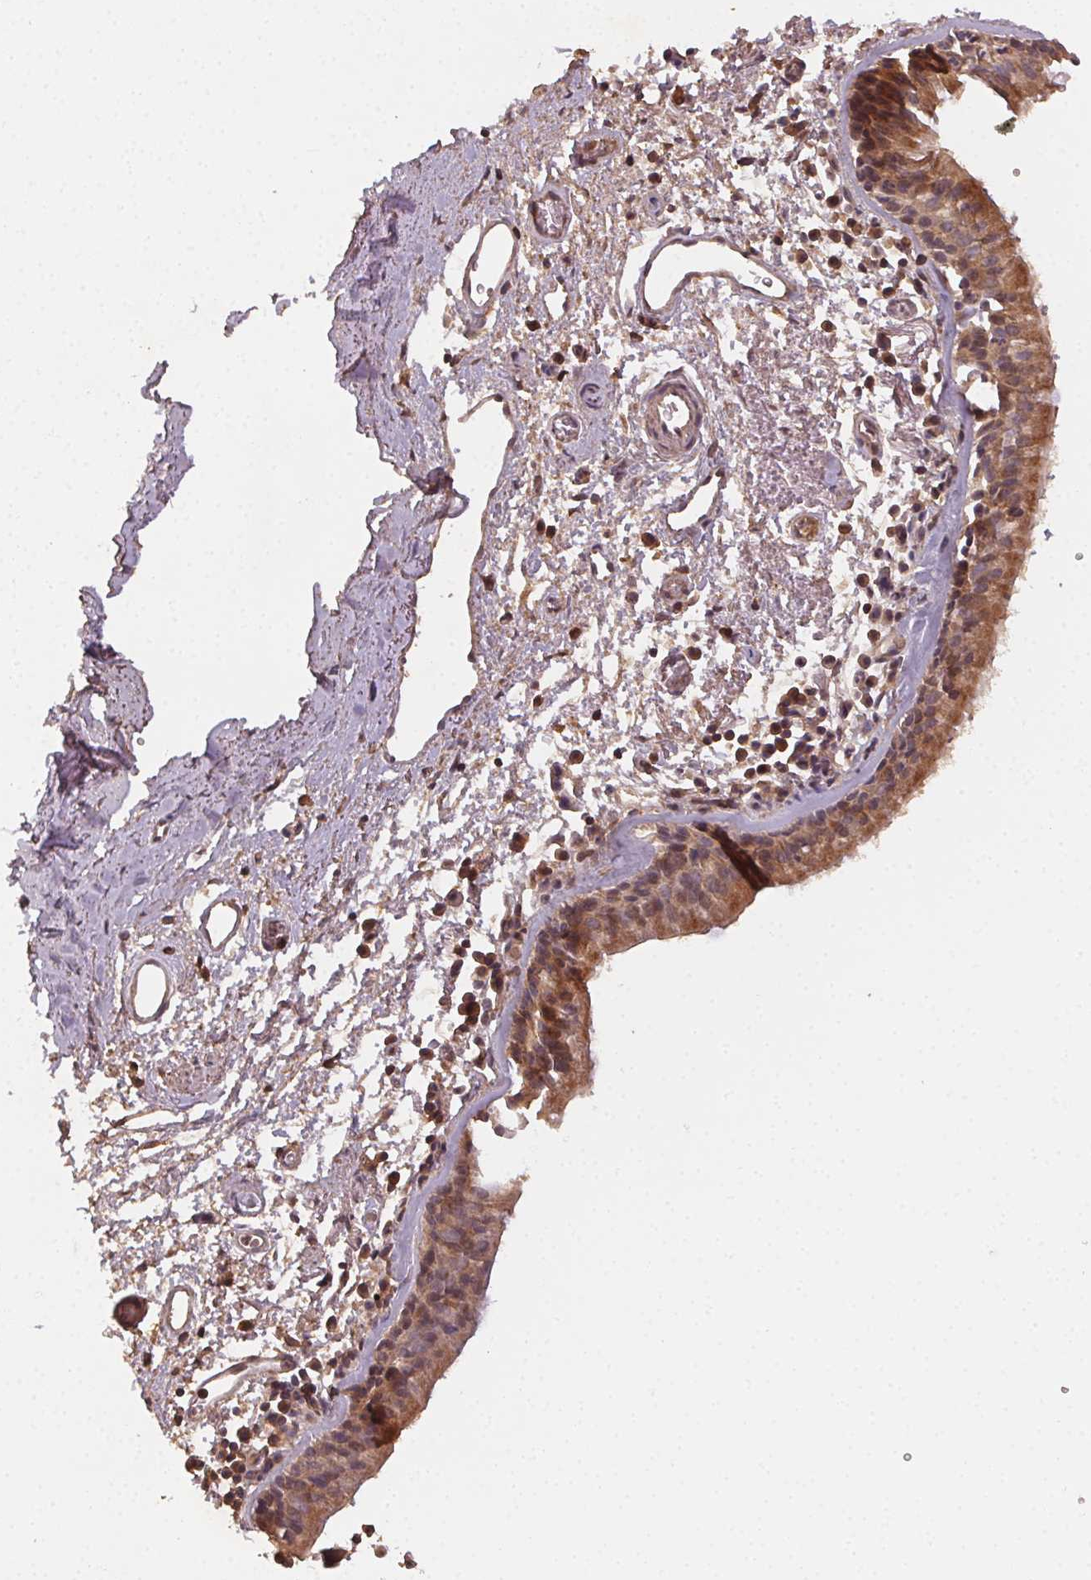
{"staining": {"intensity": "moderate", "quantity": ">75%", "location": "cytoplasmic/membranous"}, "tissue": "bronchus", "cell_type": "Respiratory epithelial cells", "image_type": "normal", "snomed": [{"axis": "morphology", "description": "Normal tissue, NOS"}, {"axis": "morphology", "description": "Adenocarcinoma, NOS"}, {"axis": "topography", "description": "Bronchus"}], "caption": "A histopathology image of bronchus stained for a protein displays moderate cytoplasmic/membranous brown staining in respiratory epithelial cells. Using DAB (3,3'-diaminobenzidine) (brown) and hematoxylin (blue) stains, captured at high magnification using brightfield microscopy.", "gene": "RALA", "patient": {"sex": "male", "age": 68}}